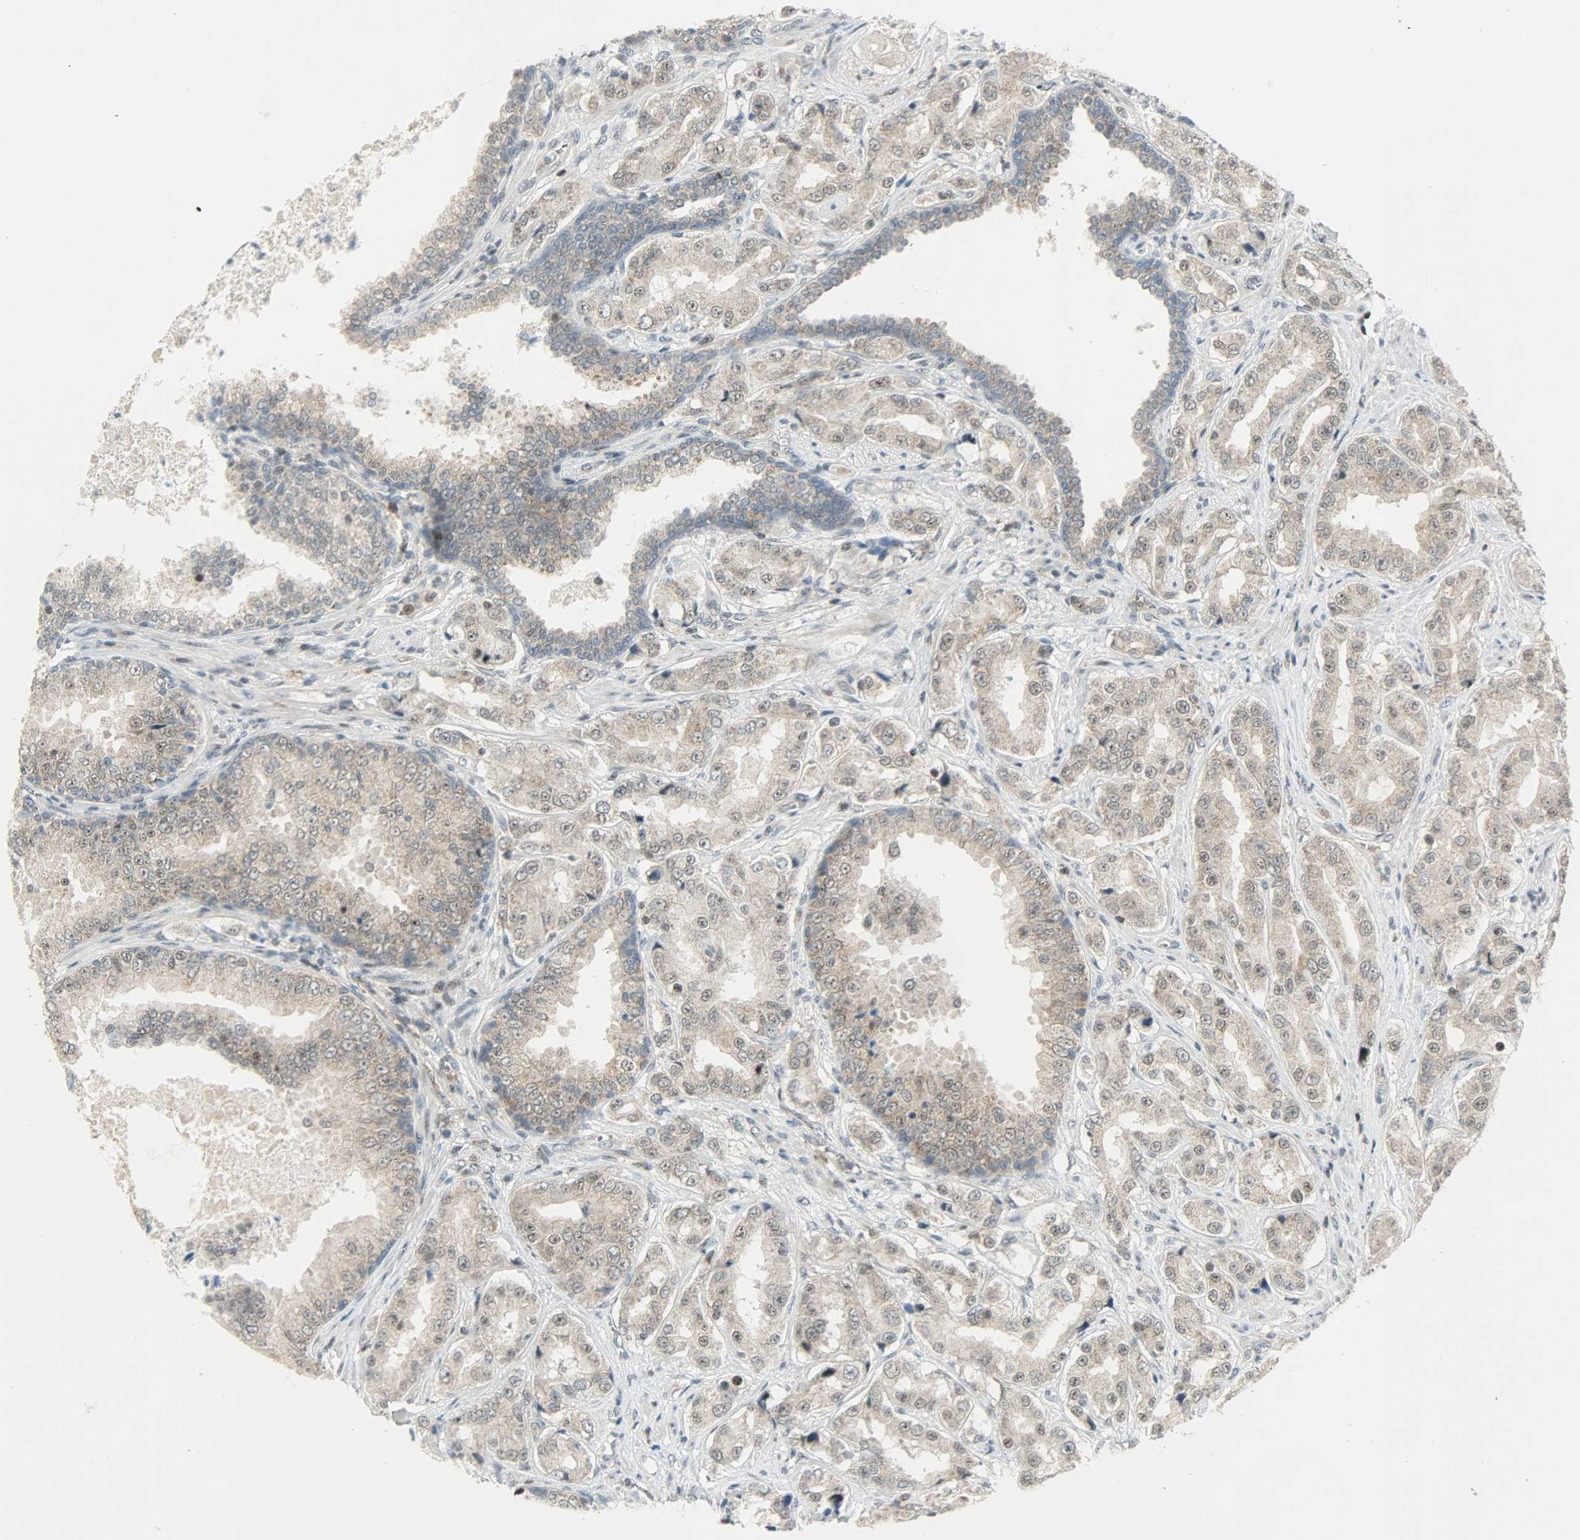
{"staining": {"intensity": "weak", "quantity": ">75%", "location": "cytoplasmic/membranous,nuclear"}, "tissue": "prostate cancer", "cell_type": "Tumor cells", "image_type": "cancer", "snomed": [{"axis": "morphology", "description": "Adenocarcinoma, High grade"}, {"axis": "topography", "description": "Prostate"}], "caption": "Immunohistochemistry (IHC) image of neoplastic tissue: human prostate high-grade adenocarcinoma stained using immunohistochemistry (IHC) reveals low levels of weak protein expression localized specifically in the cytoplasmic/membranous and nuclear of tumor cells, appearing as a cytoplasmic/membranous and nuclear brown color.", "gene": "IL15", "patient": {"sex": "male", "age": 73}}